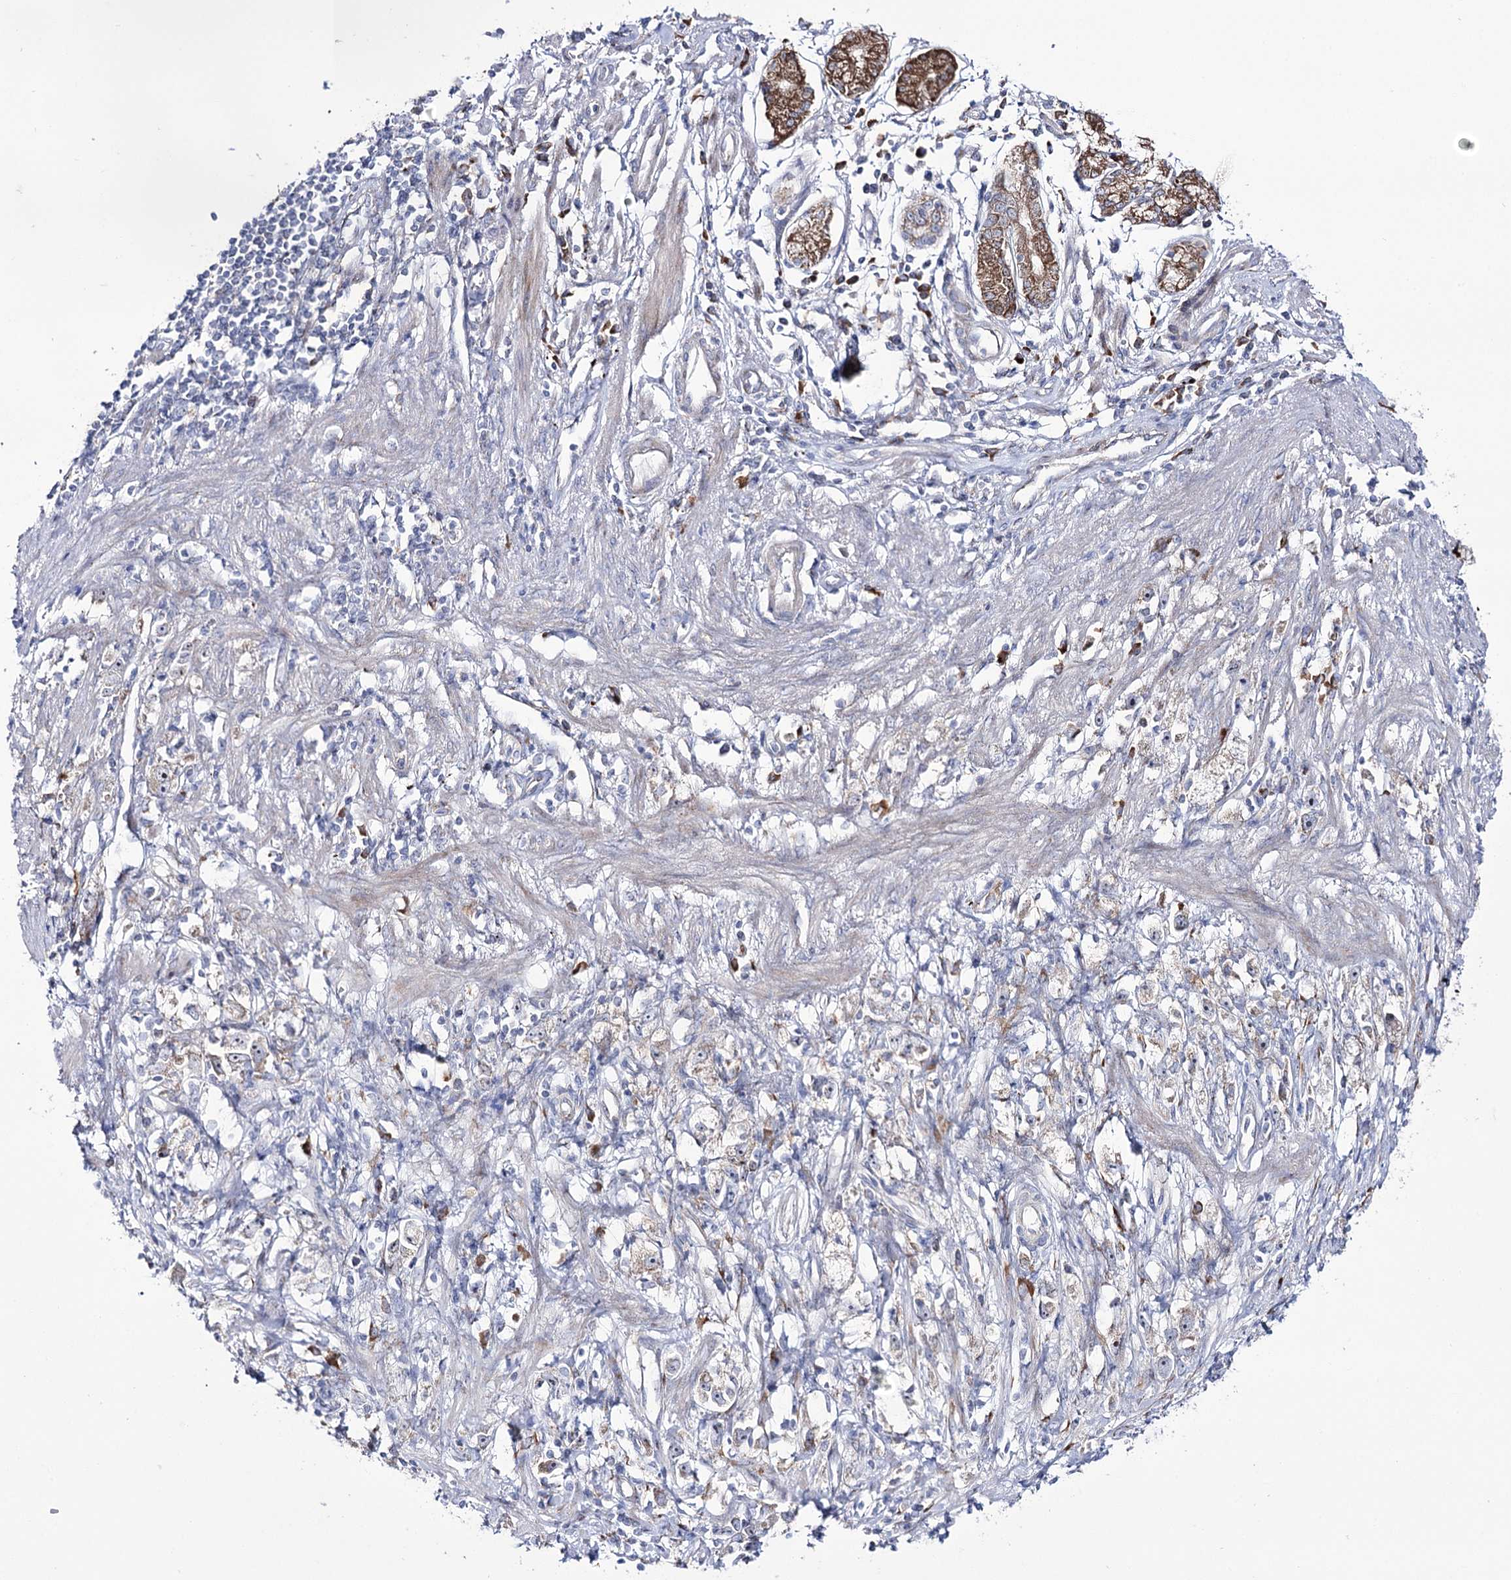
{"staining": {"intensity": "negative", "quantity": "none", "location": "none"}, "tissue": "stomach cancer", "cell_type": "Tumor cells", "image_type": "cancer", "snomed": [{"axis": "morphology", "description": "Adenocarcinoma, NOS"}, {"axis": "topography", "description": "Stomach"}], "caption": "DAB immunohistochemical staining of human stomach cancer (adenocarcinoma) demonstrates no significant expression in tumor cells.", "gene": "METTL5", "patient": {"sex": "female", "age": 59}}